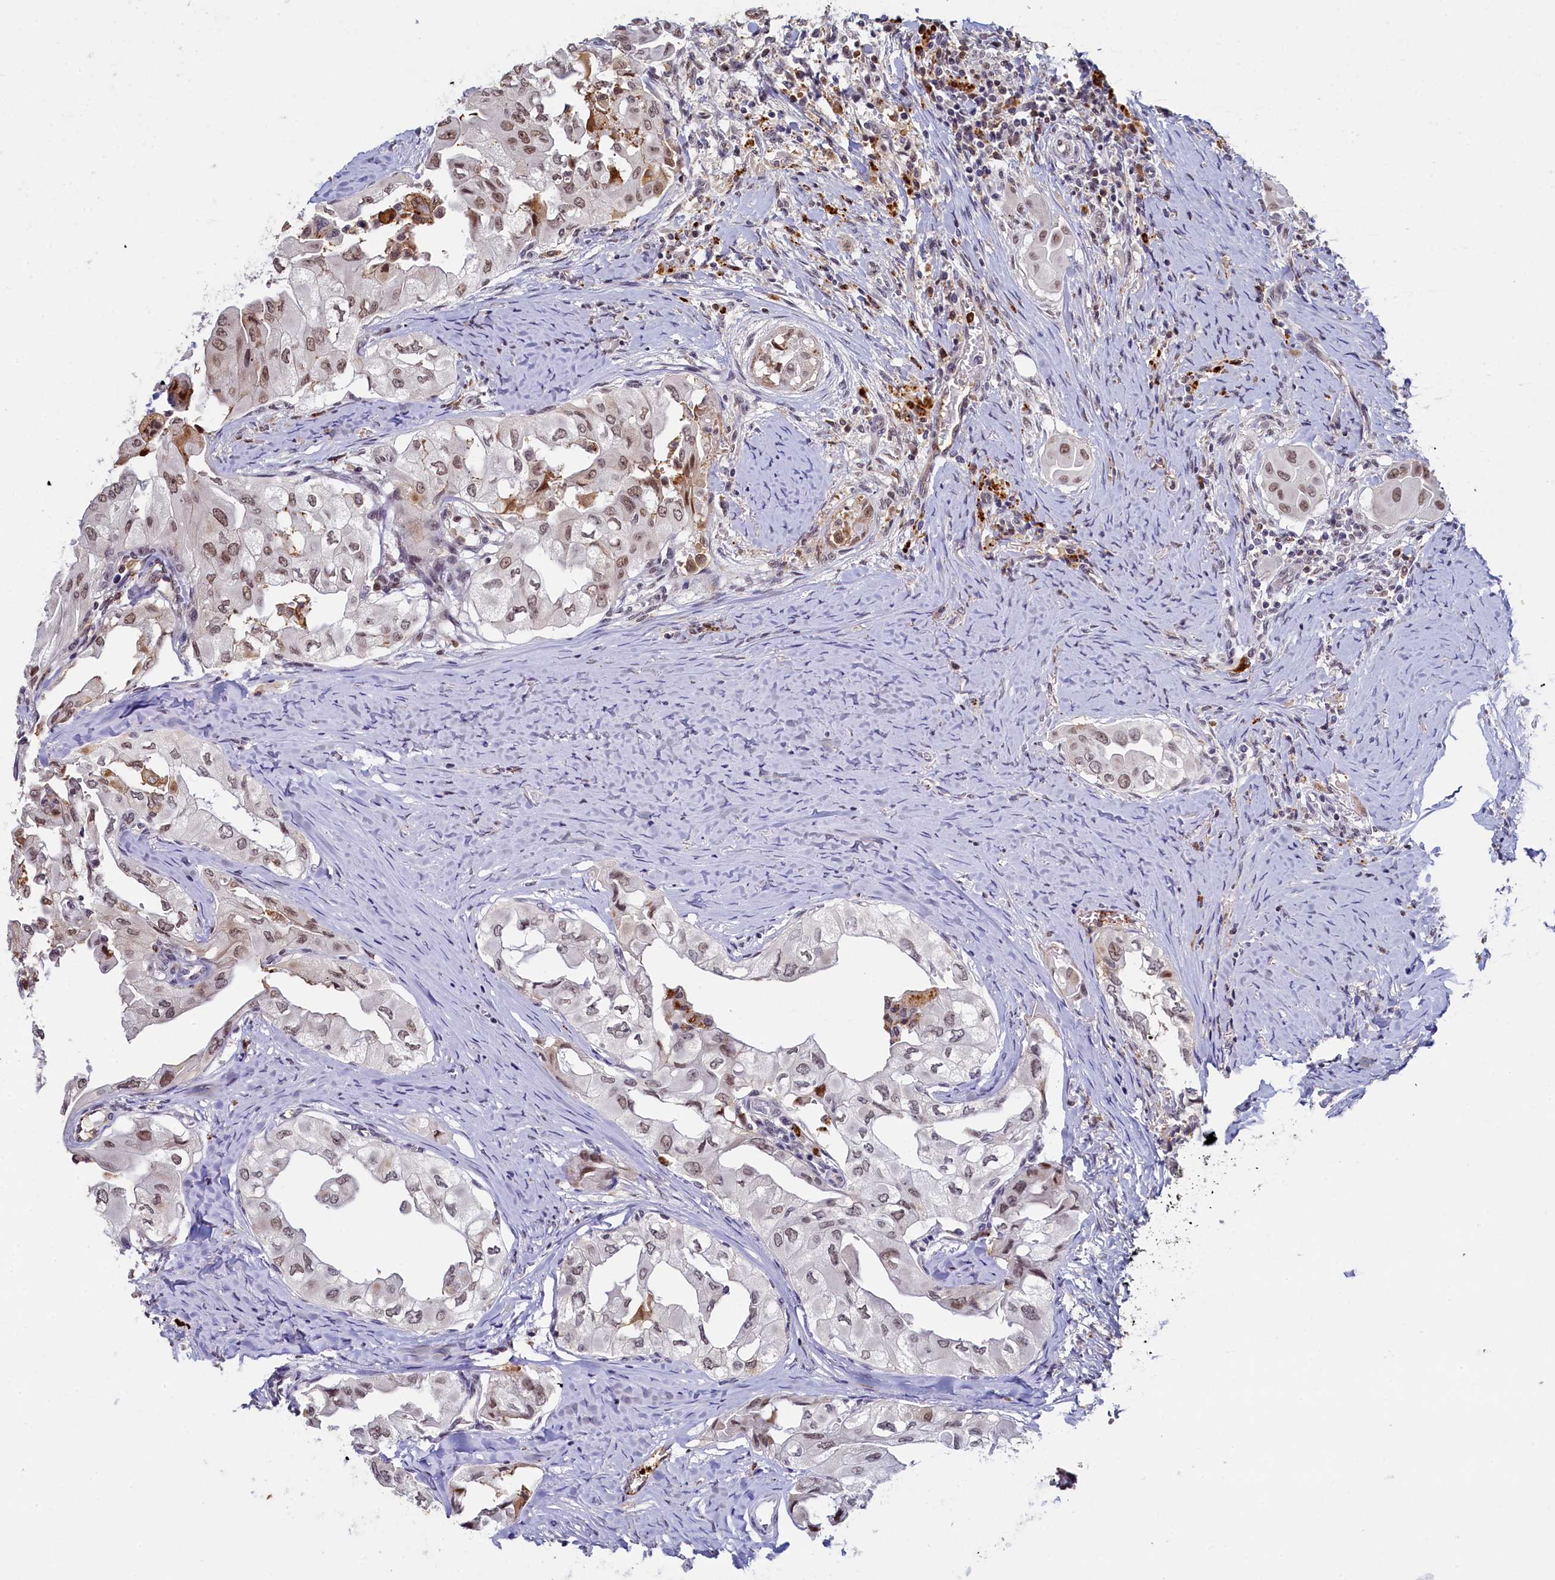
{"staining": {"intensity": "moderate", "quantity": ">75%", "location": "nuclear"}, "tissue": "thyroid cancer", "cell_type": "Tumor cells", "image_type": "cancer", "snomed": [{"axis": "morphology", "description": "Papillary adenocarcinoma, NOS"}, {"axis": "topography", "description": "Thyroid gland"}], "caption": "Papillary adenocarcinoma (thyroid) stained with a protein marker displays moderate staining in tumor cells.", "gene": "INTS14", "patient": {"sex": "female", "age": 59}}